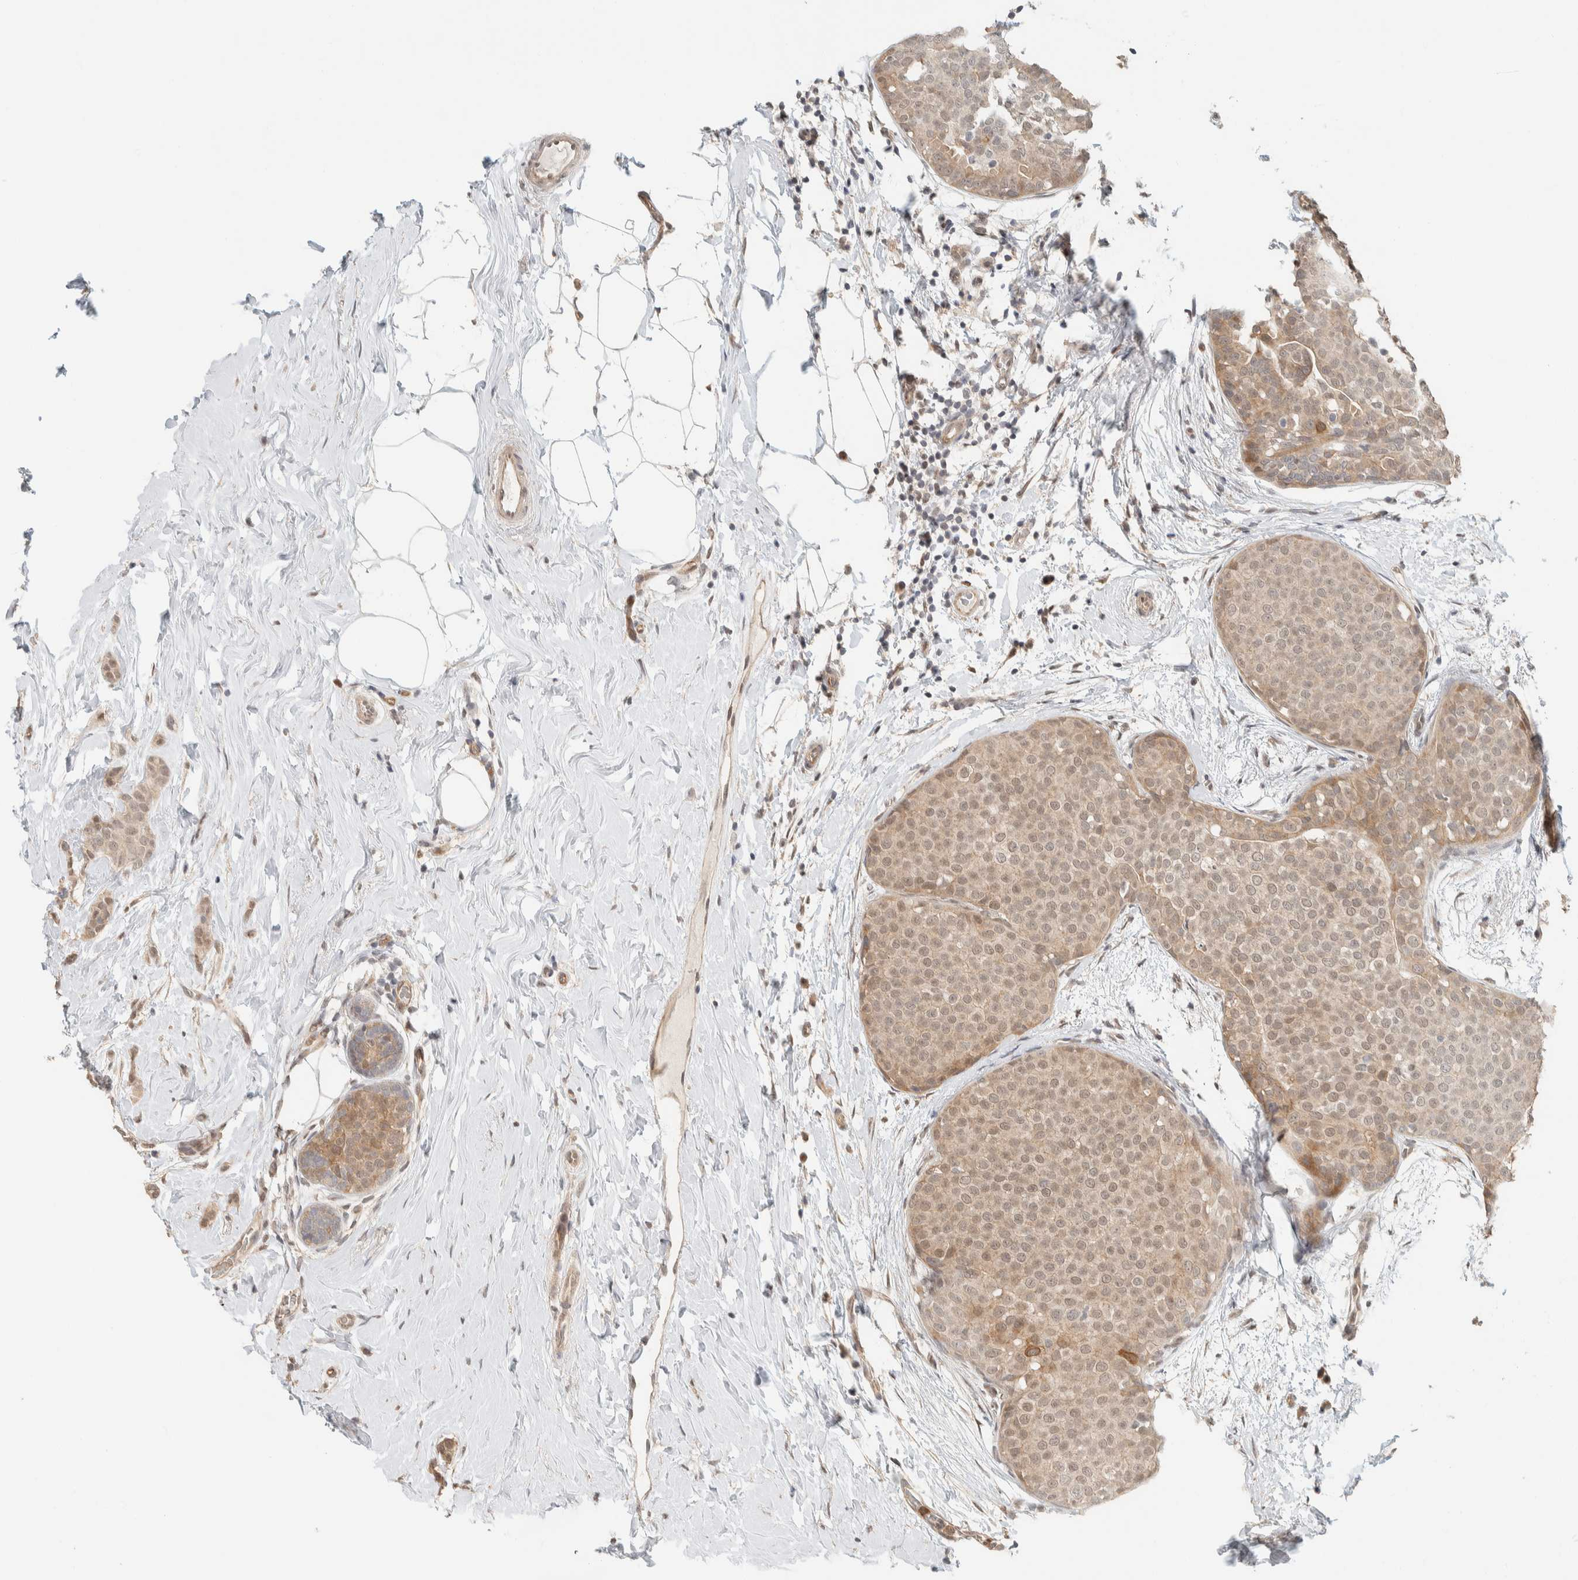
{"staining": {"intensity": "weak", "quantity": ">75%", "location": "cytoplasmic/membranous,nuclear"}, "tissue": "breast cancer", "cell_type": "Tumor cells", "image_type": "cancer", "snomed": [{"axis": "morphology", "description": "Lobular carcinoma, in situ"}, {"axis": "morphology", "description": "Lobular carcinoma"}, {"axis": "topography", "description": "Breast"}], "caption": "Immunohistochemical staining of human breast lobular carcinoma shows weak cytoplasmic/membranous and nuclear protein expression in about >75% of tumor cells.", "gene": "ZBTB2", "patient": {"sex": "female", "age": 41}}